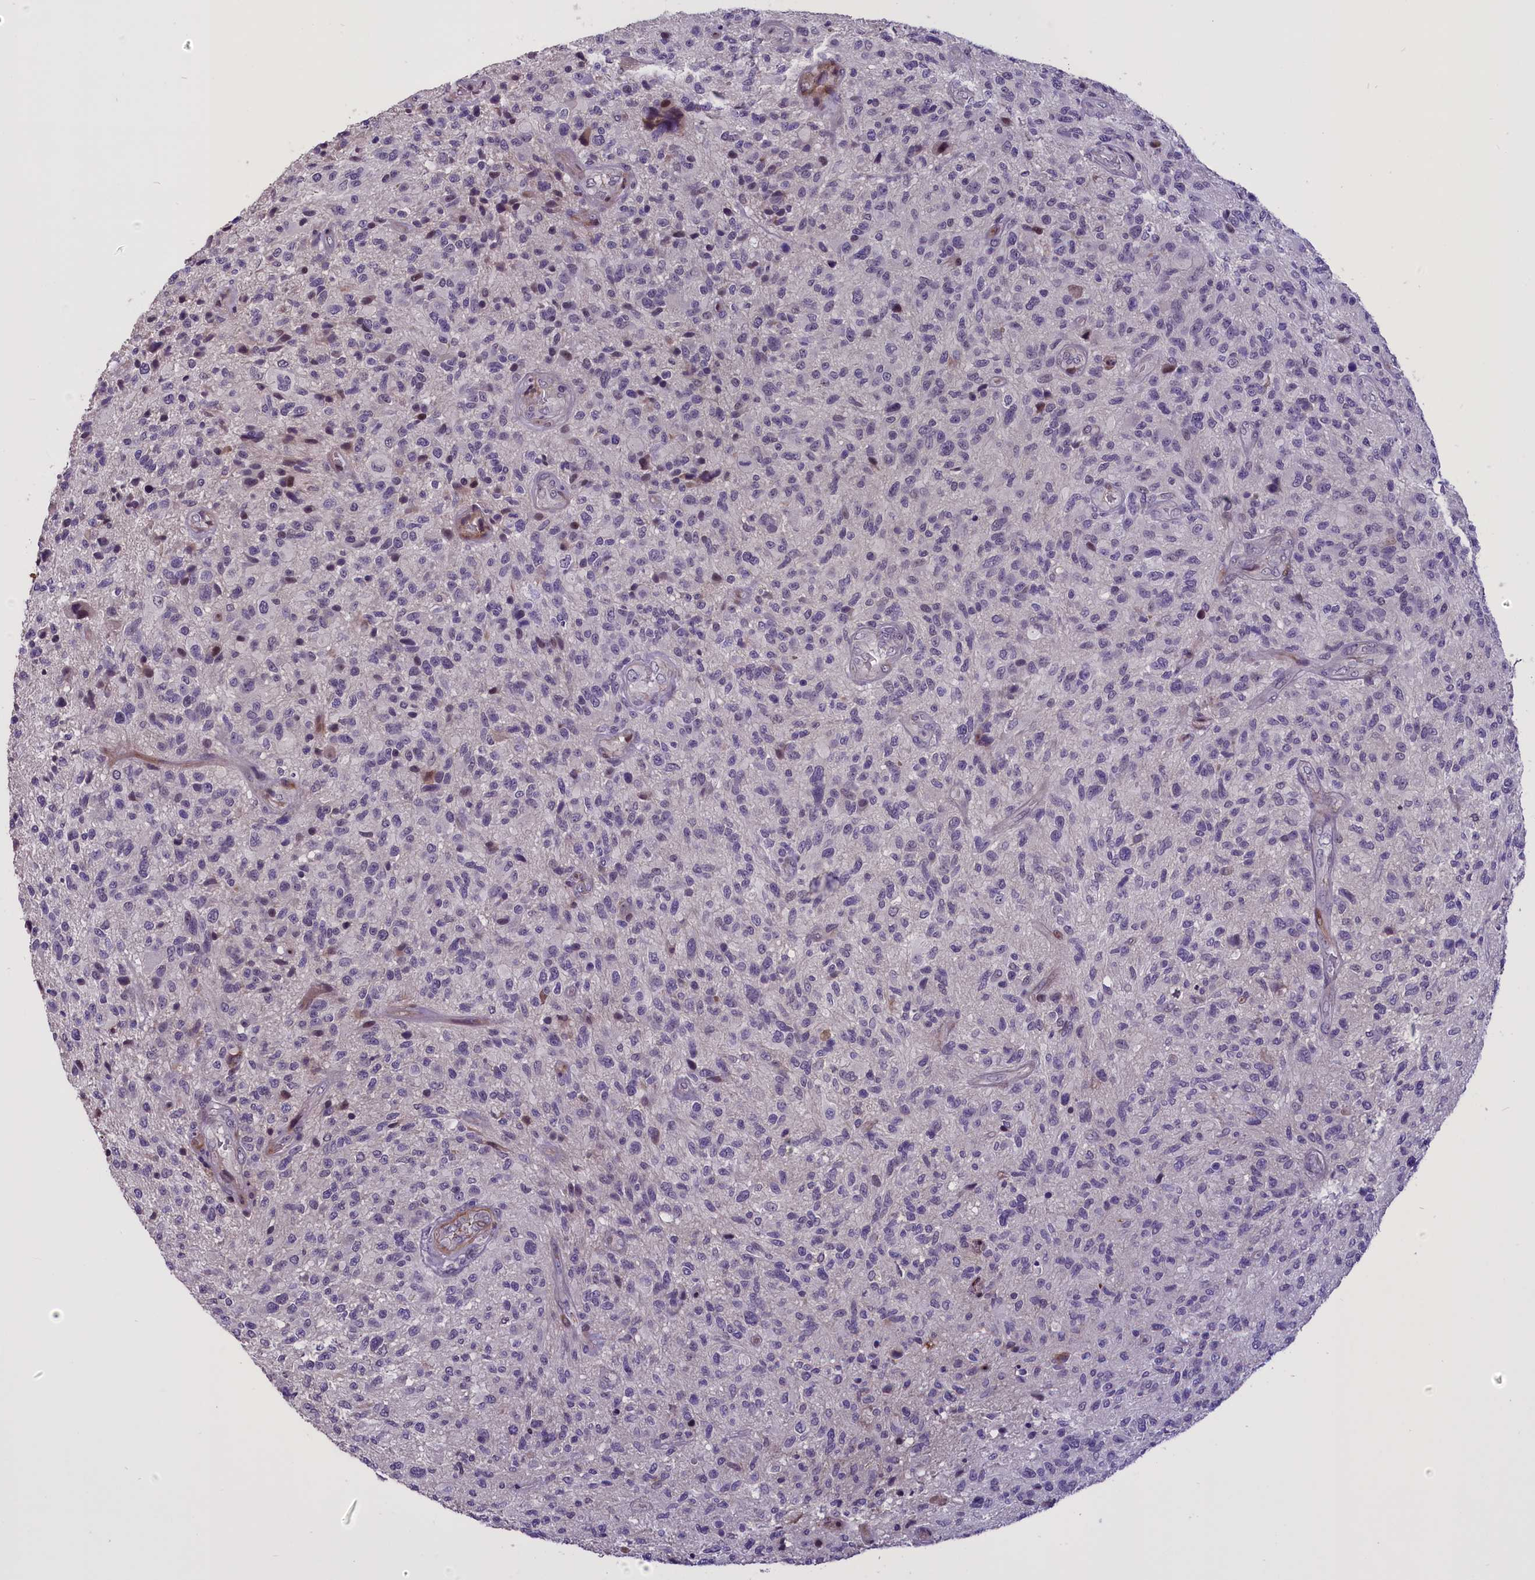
{"staining": {"intensity": "negative", "quantity": "none", "location": "none"}, "tissue": "glioma", "cell_type": "Tumor cells", "image_type": "cancer", "snomed": [{"axis": "morphology", "description": "Glioma, malignant, High grade"}, {"axis": "topography", "description": "Brain"}], "caption": "Micrograph shows no significant protein expression in tumor cells of malignant glioma (high-grade).", "gene": "ENHO", "patient": {"sex": "male", "age": 47}}